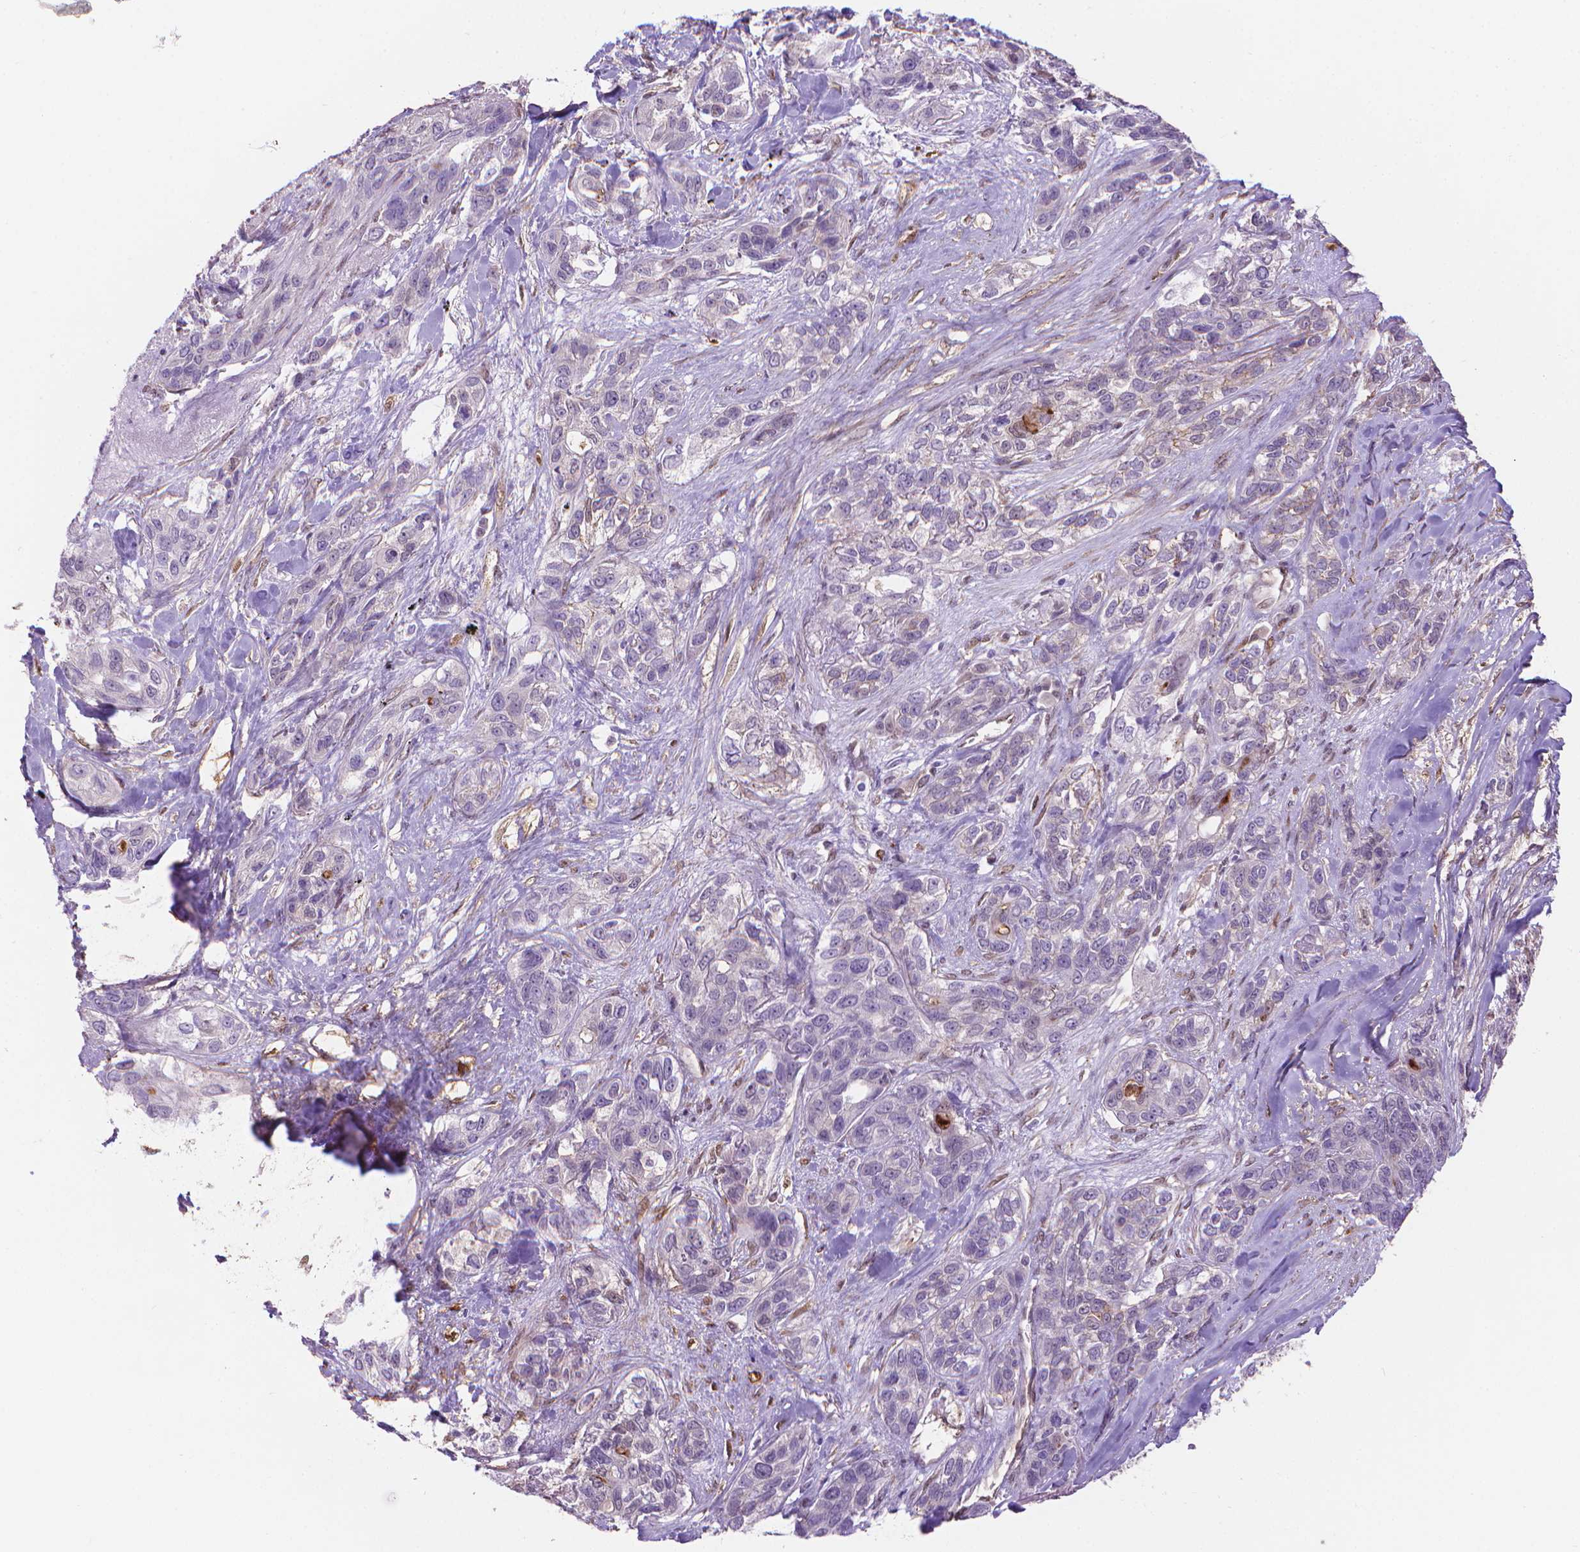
{"staining": {"intensity": "negative", "quantity": "none", "location": "none"}, "tissue": "lung cancer", "cell_type": "Tumor cells", "image_type": "cancer", "snomed": [{"axis": "morphology", "description": "Squamous cell carcinoma, NOS"}, {"axis": "topography", "description": "Lung"}], "caption": "Squamous cell carcinoma (lung) was stained to show a protein in brown. There is no significant positivity in tumor cells. (DAB (3,3'-diaminobenzidine) immunohistochemistry with hematoxylin counter stain).", "gene": "CLIC4", "patient": {"sex": "female", "age": 70}}